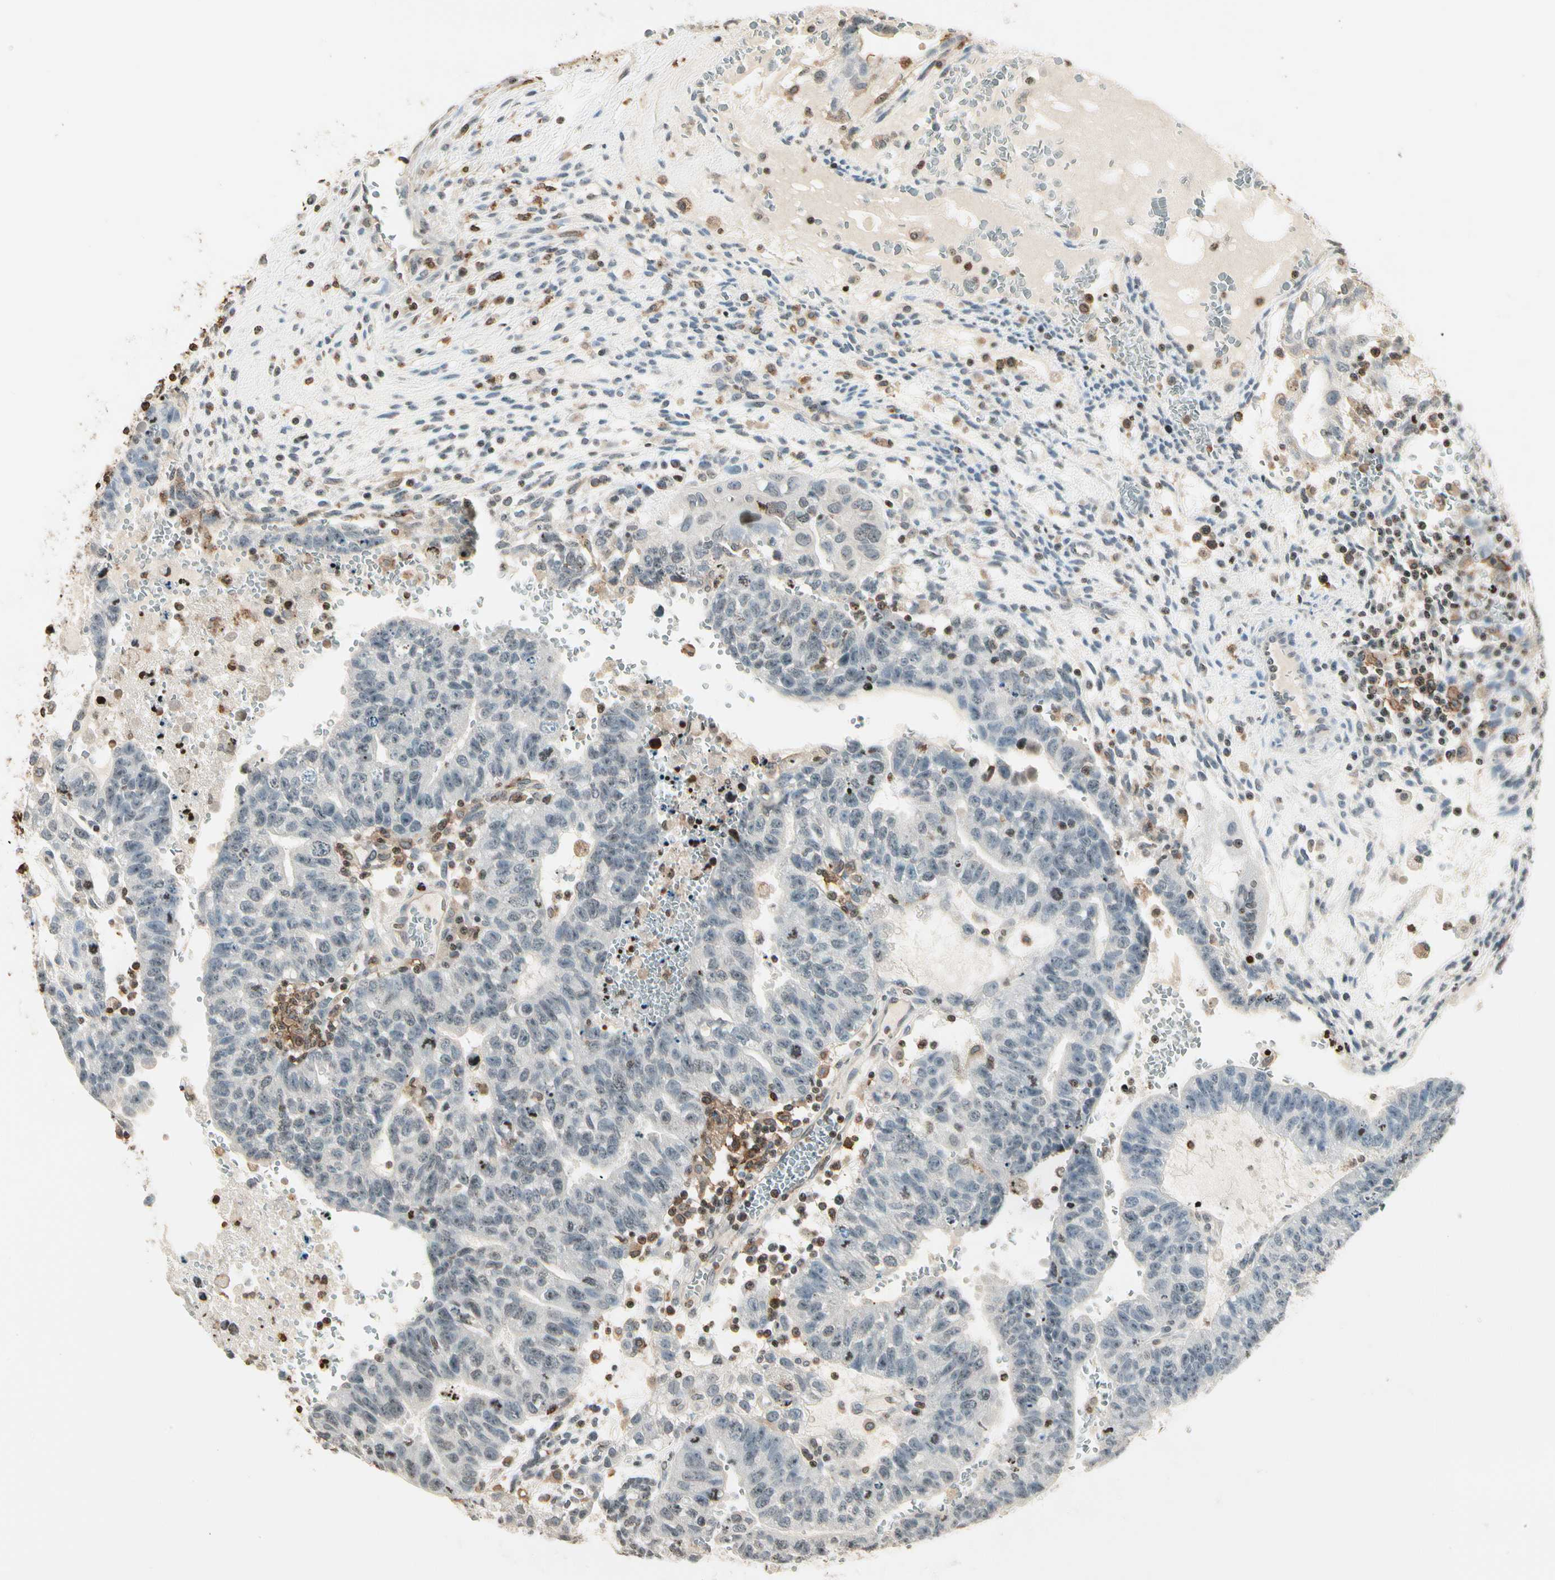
{"staining": {"intensity": "weak", "quantity": "<25%", "location": "nuclear"}, "tissue": "testis cancer", "cell_type": "Tumor cells", "image_type": "cancer", "snomed": [{"axis": "morphology", "description": "Seminoma, NOS"}, {"axis": "morphology", "description": "Carcinoma, Embryonal, NOS"}, {"axis": "topography", "description": "Testis"}], "caption": "A micrograph of human testis cancer is negative for staining in tumor cells.", "gene": "FER", "patient": {"sex": "male", "age": 52}}